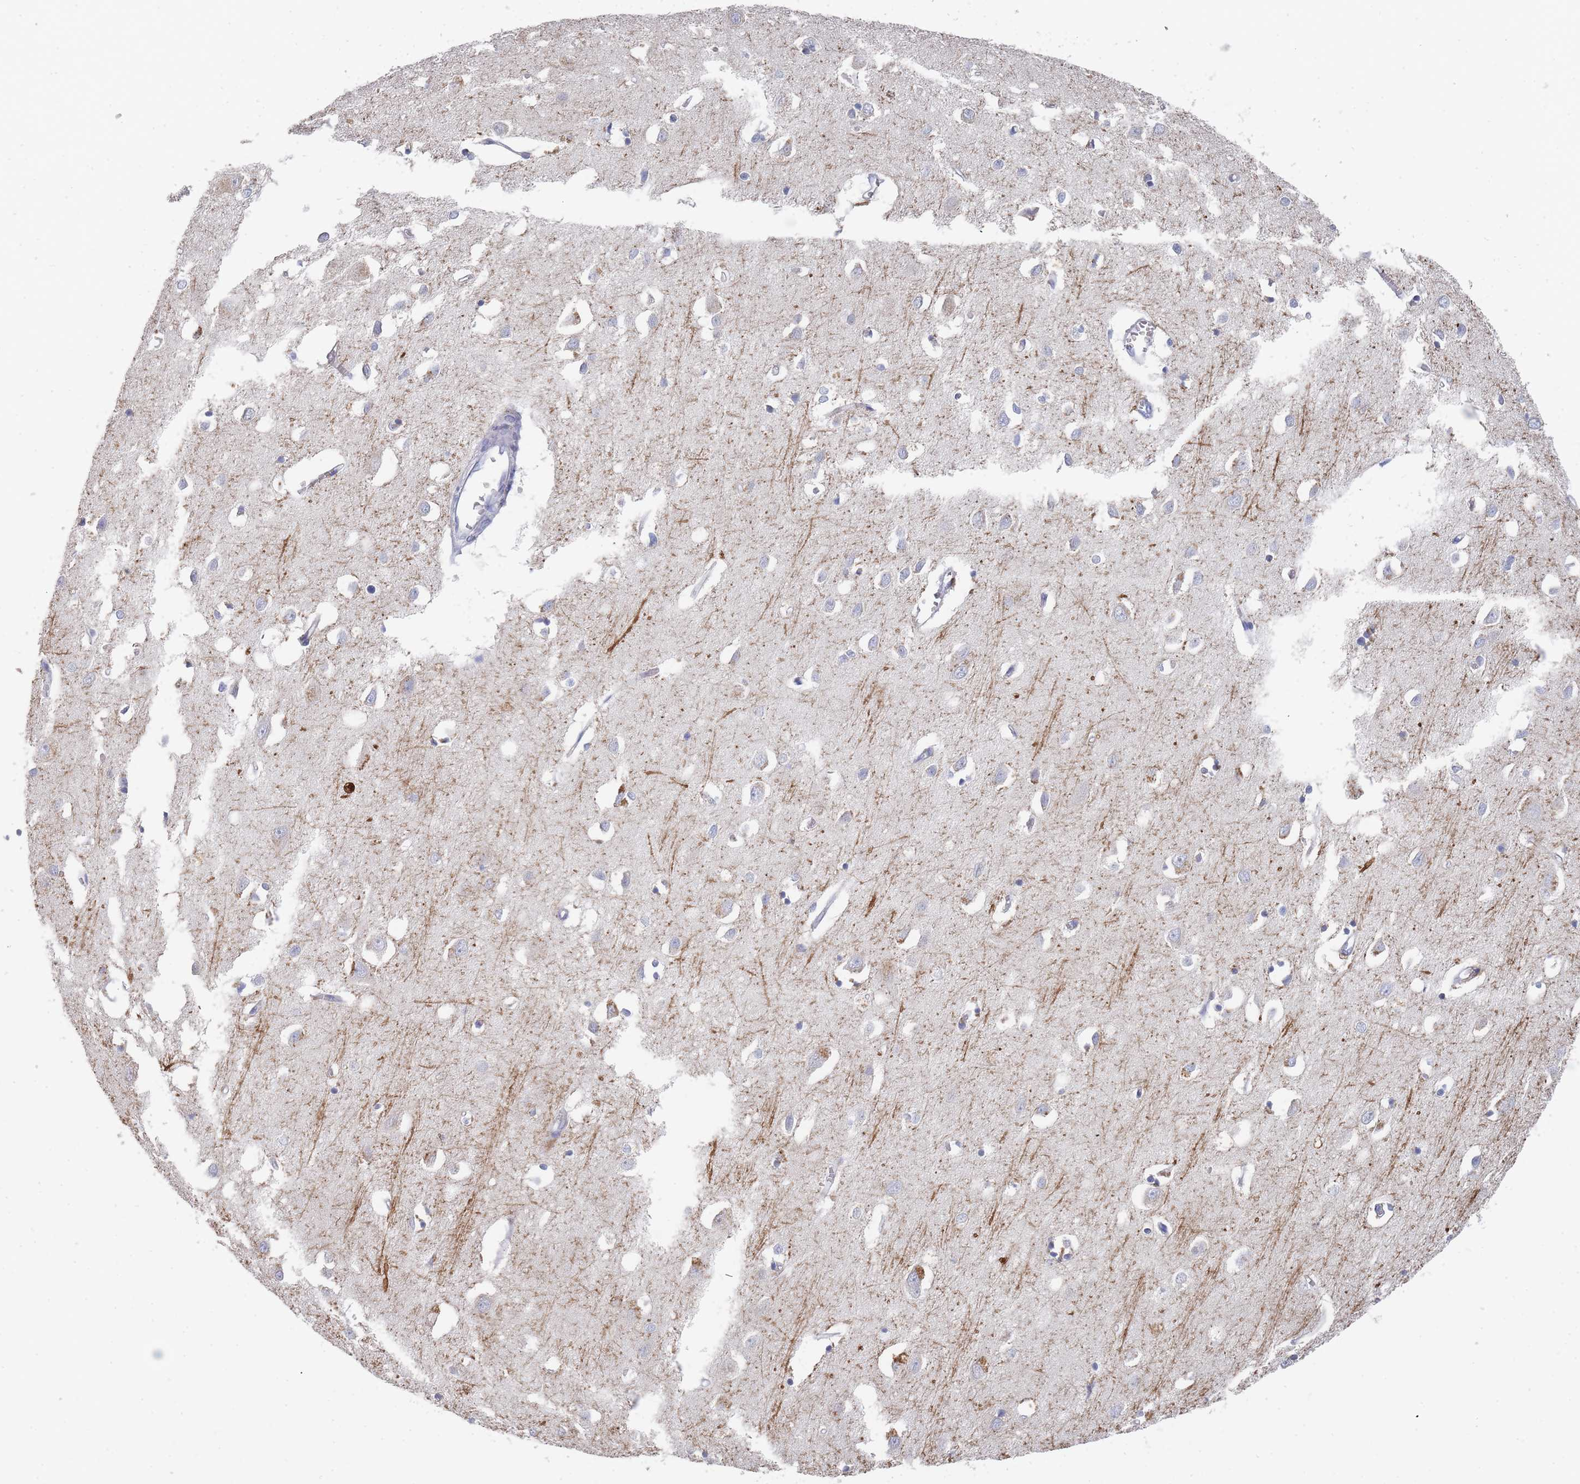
{"staining": {"intensity": "negative", "quantity": "none", "location": "none"}, "tissue": "cerebral cortex", "cell_type": "Endothelial cells", "image_type": "normal", "snomed": [{"axis": "morphology", "description": "Normal tissue, NOS"}, {"axis": "topography", "description": "Cerebral cortex"}], "caption": "There is no significant expression in endothelial cells of cerebral cortex. (DAB (3,3'-diaminobenzidine) immunohistochemistry, high magnification).", "gene": "ACAD11", "patient": {"sex": "female", "age": 64}}